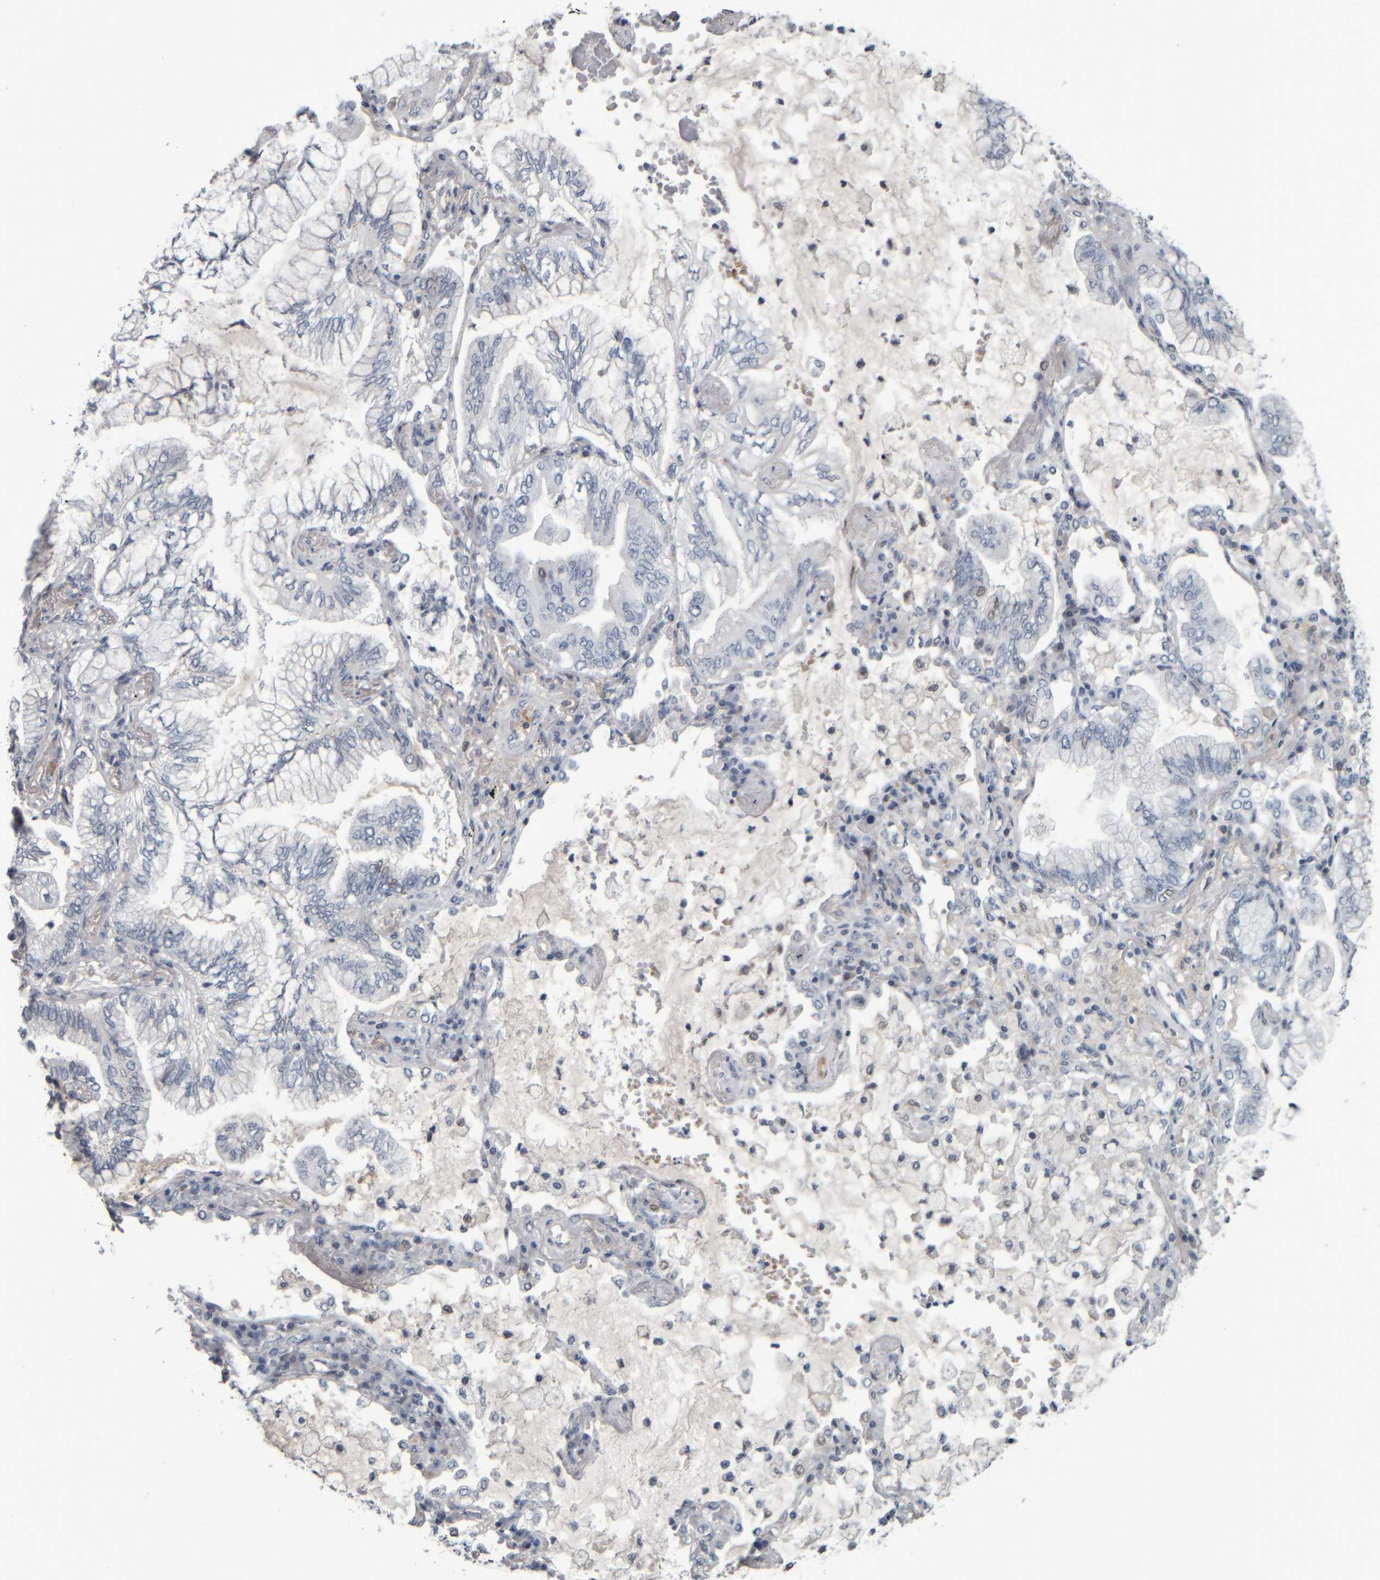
{"staining": {"intensity": "negative", "quantity": "none", "location": "none"}, "tissue": "lung cancer", "cell_type": "Tumor cells", "image_type": "cancer", "snomed": [{"axis": "morphology", "description": "Adenocarcinoma, NOS"}, {"axis": "topography", "description": "Lung"}], "caption": "An immunohistochemistry micrograph of lung adenocarcinoma is shown. There is no staining in tumor cells of lung adenocarcinoma.", "gene": "CAVIN4", "patient": {"sex": "female", "age": 70}}